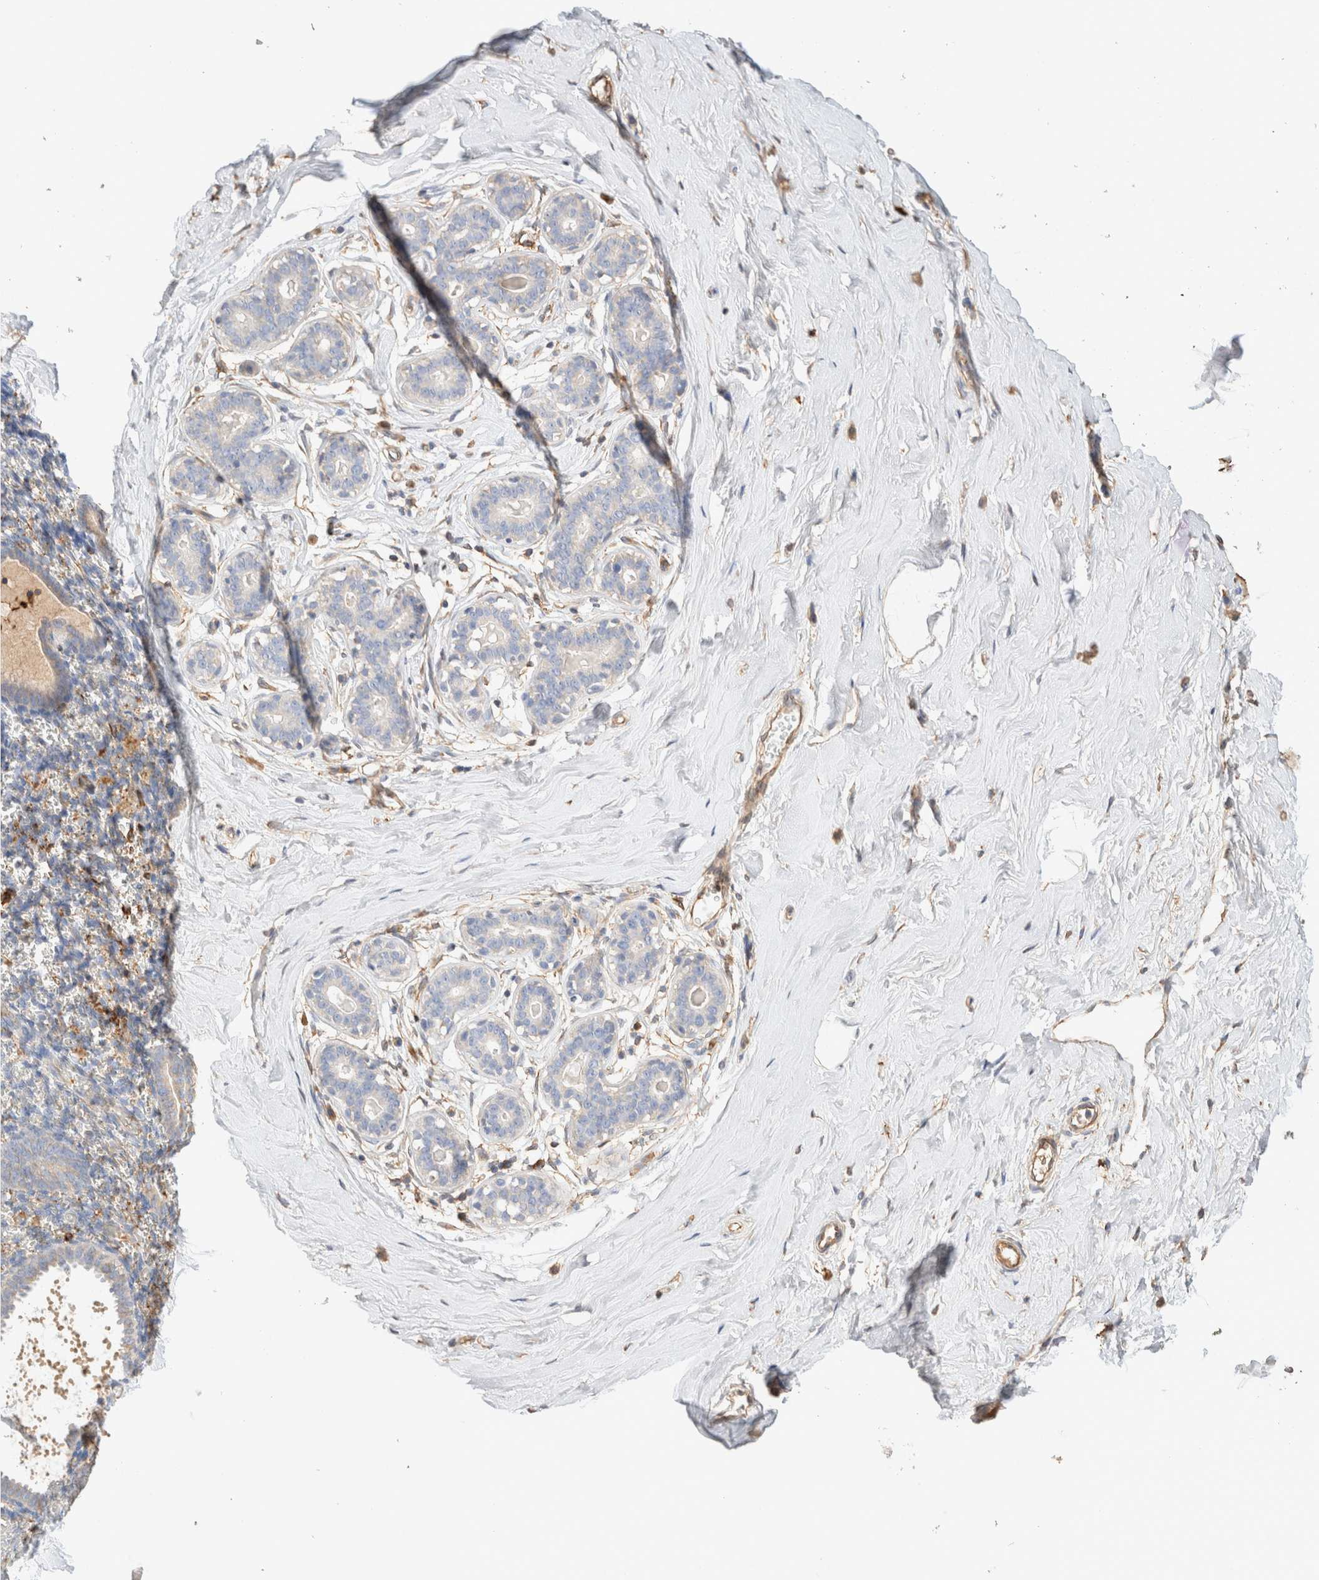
{"staining": {"intensity": "negative", "quantity": "none", "location": "none"}, "tissue": "breast", "cell_type": "Adipocytes", "image_type": "normal", "snomed": [{"axis": "morphology", "description": "Normal tissue, NOS"}, {"axis": "topography", "description": "Breast"}], "caption": "High magnification brightfield microscopy of normal breast stained with DAB (3,3'-diaminobenzidine) (brown) and counterstained with hematoxylin (blue): adipocytes show no significant staining. (DAB immunohistochemistry with hematoxylin counter stain).", "gene": "PROS1", "patient": {"sex": "female", "age": 23}}